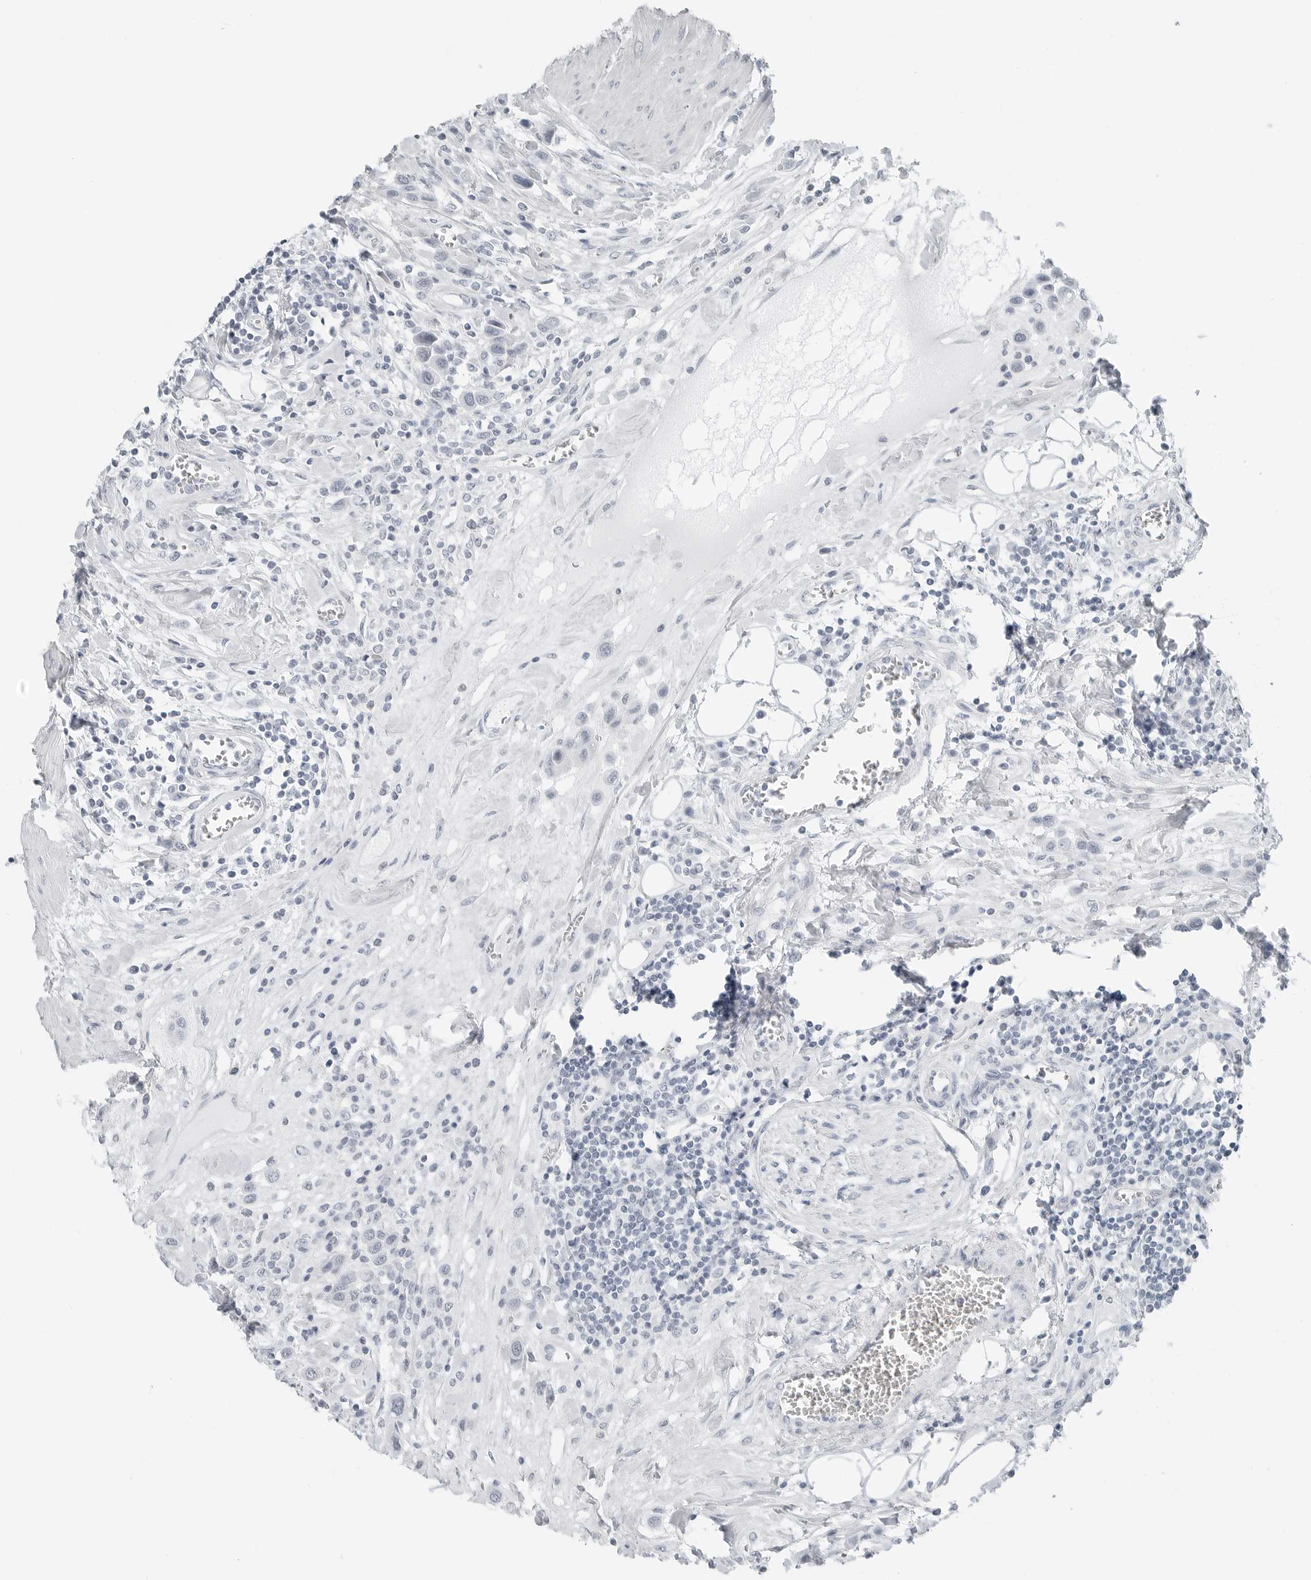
{"staining": {"intensity": "negative", "quantity": "none", "location": "none"}, "tissue": "urothelial cancer", "cell_type": "Tumor cells", "image_type": "cancer", "snomed": [{"axis": "morphology", "description": "Urothelial carcinoma, High grade"}, {"axis": "topography", "description": "Urinary bladder"}], "caption": "Immunohistochemistry (IHC) histopathology image of neoplastic tissue: human urothelial cancer stained with DAB (3,3'-diaminobenzidine) displays no significant protein positivity in tumor cells. (Brightfield microscopy of DAB IHC at high magnification).", "gene": "XIRP1", "patient": {"sex": "male", "age": 50}}